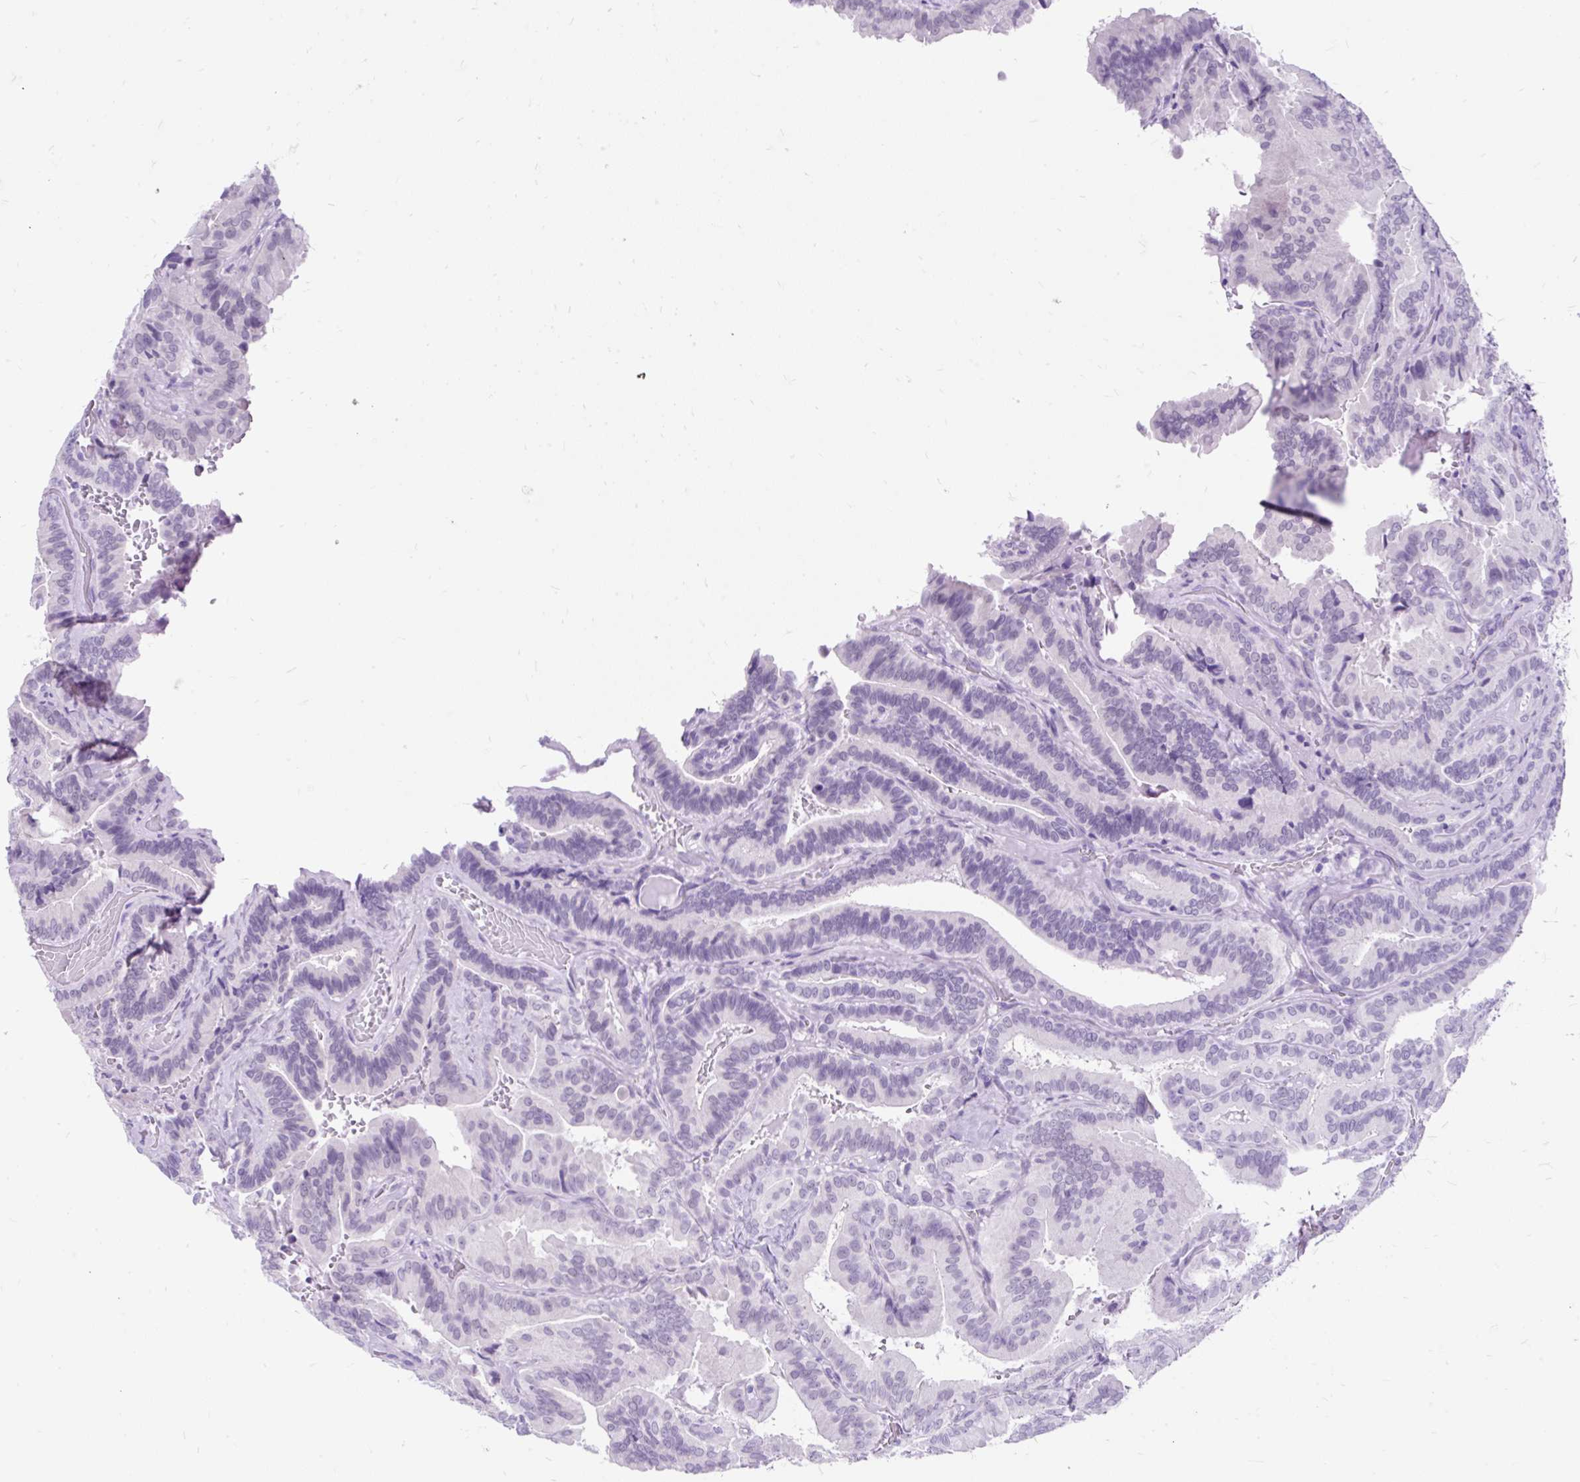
{"staining": {"intensity": "negative", "quantity": "none", "location": "none"}, "tissue": "thyroid cancer", "cell_type": "Tumor cells", "image_type": "cancer", "snomed": [{"axis": "morphology", "description": "Papillary adenocarcinoma, NOS"}, {"axis": "topography", "description": "Thyroid gland"}], "caption": "Tumor cells are negative for protein expression in human thyroid cancer.", "gene": "SCGB1A1", "patient": {"sex": "male", "age": 61}}